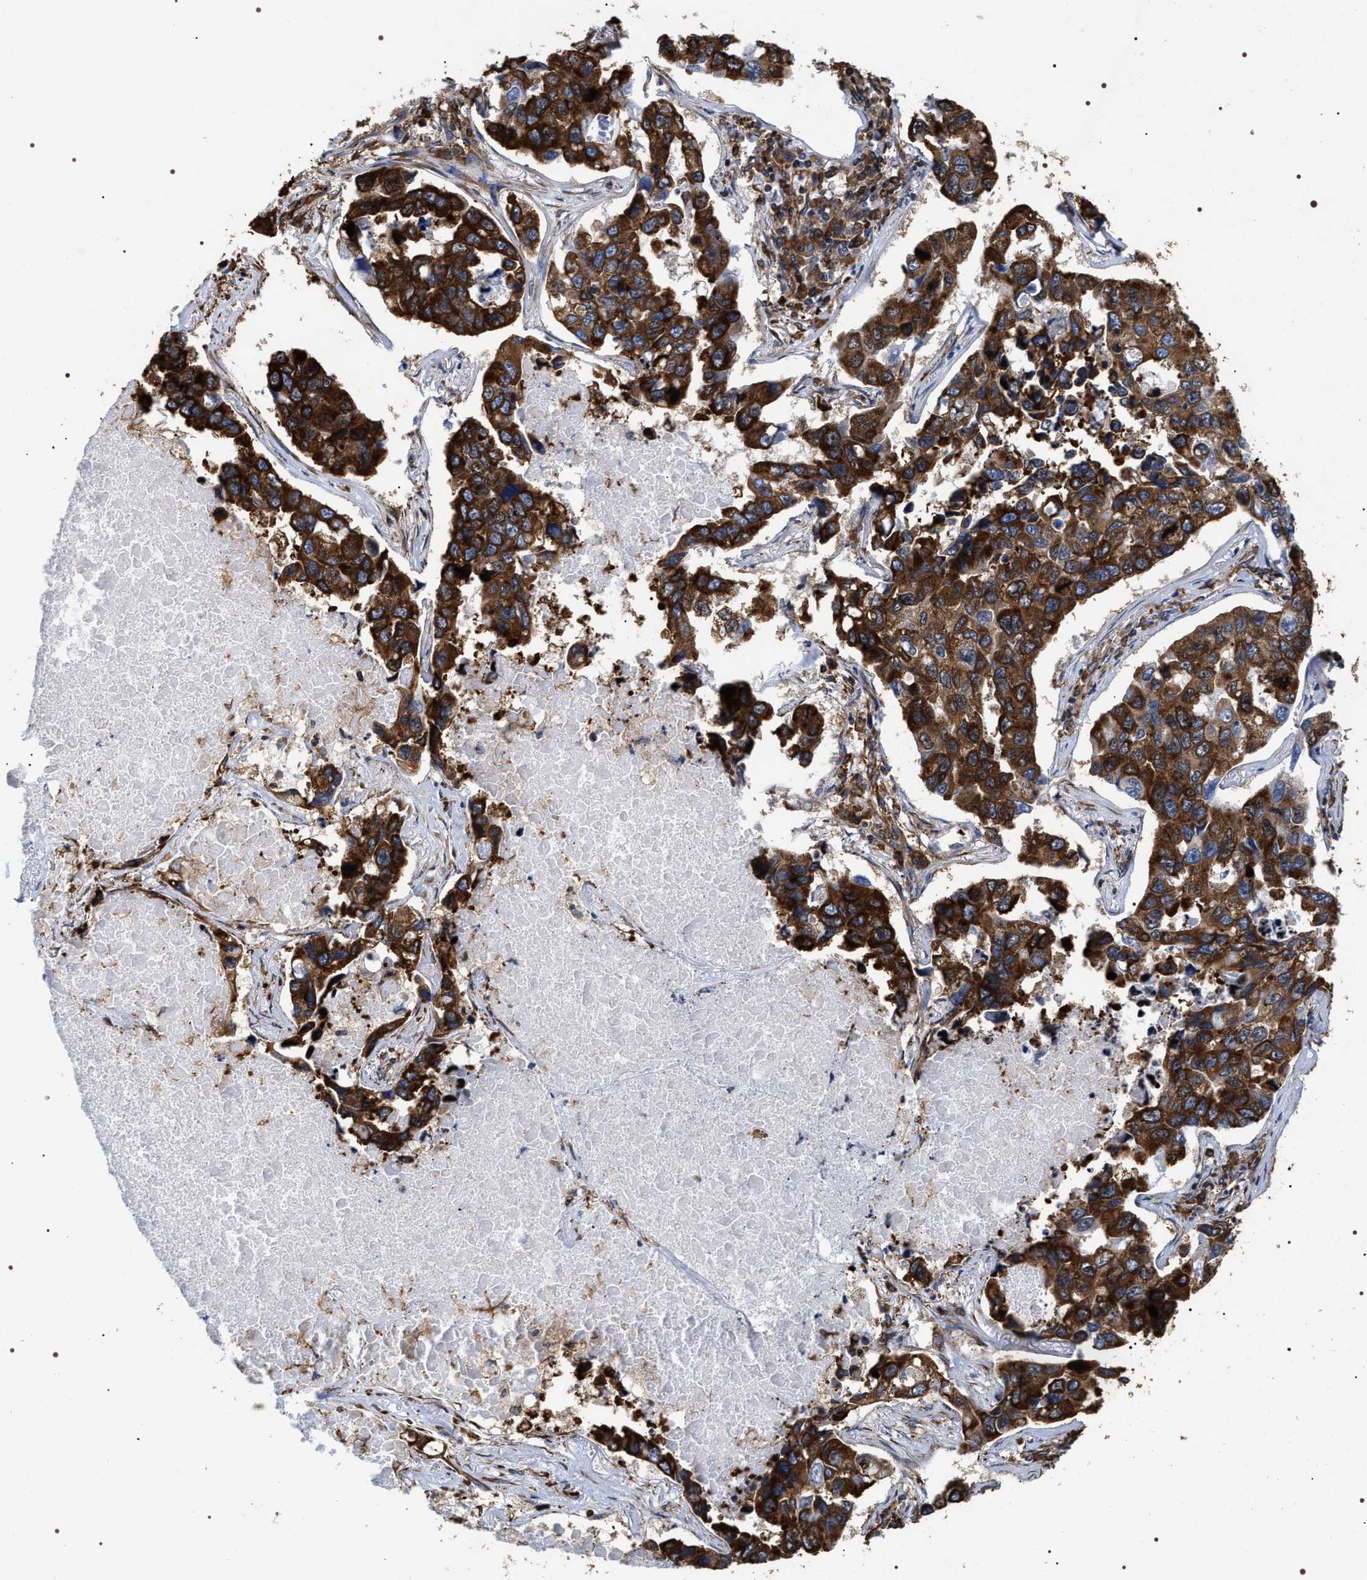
{"staining": {"intensity": "strong", "quantity": ">75%", "location": "cytoplasmic/membranous"}, "tissue": "lung cancer", "cell_type": "Tumor cells", "image_type": "cancer", "snomed": [{"axis": "morphology", "description": "Adenocarcinoma, NOS"}, {"axis": "topography", "description": "Lung"}], "caption": "Lung cancer stained with a brown dye shows strong cytoplasmic/membranous positive staining in about >75% of tumor cells.", "gene": "SERBP1", "patient": {"sex": "male", "age": 64}}